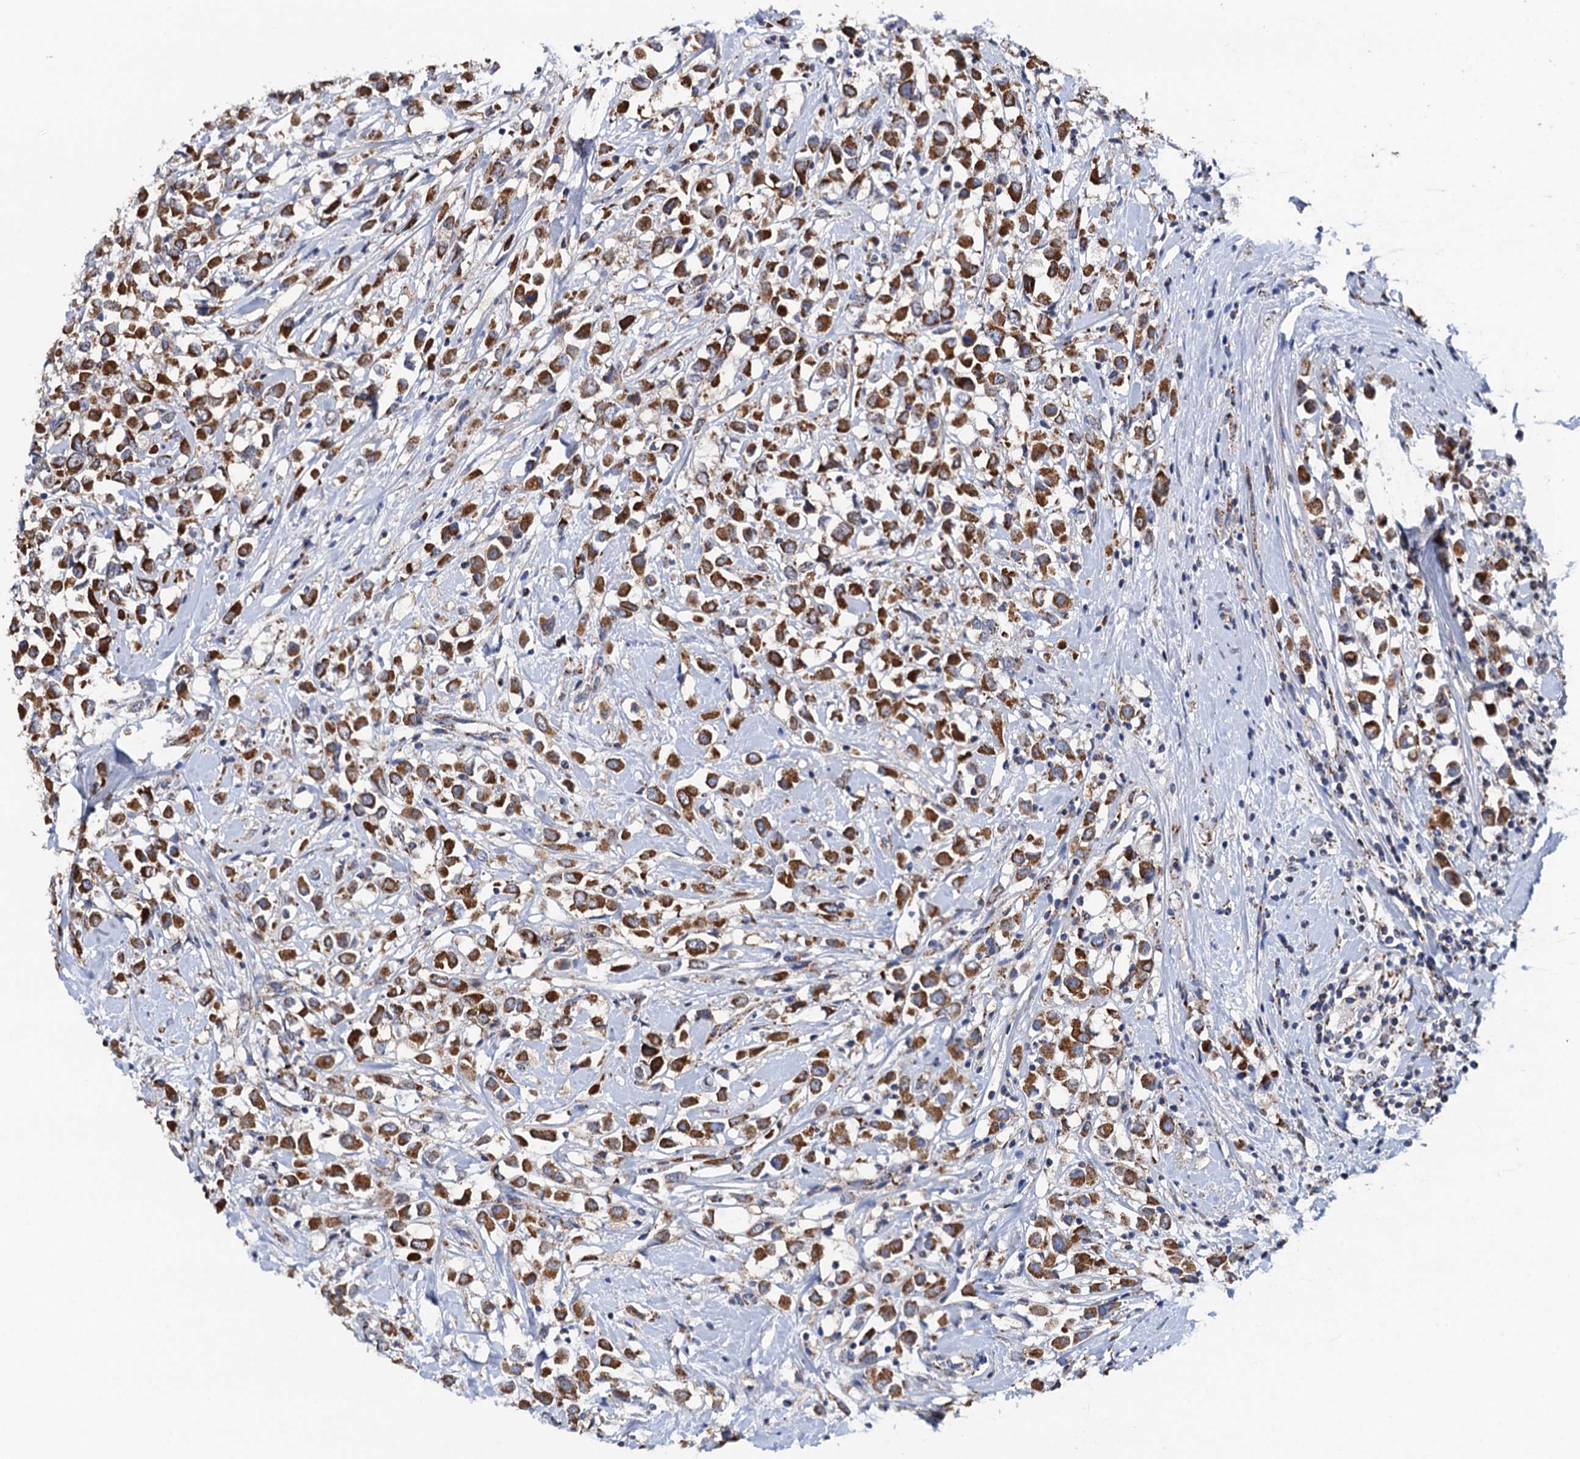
{"staining": {"intensity": "moderate", "quantity": ">75%", "location": "cytoplasmic/membranous"}, "tissue": "breast cancer", "cell_type": "Tumor cells", "image_type": "cancer", "snomed": [{"axis": "morphology", "description": "Duct carcinoma"}, {"axis": "topography", "description": "Breast"}], "caption": "Breast infiltrating ductal carcinoma tissue displays moderate cytoplasmic/membranous staining in about >75% of tumor cells, visualized by immunohistochemistry.", "gene": "PTCD3", "patient": {"sex": "female", "age": 87}}